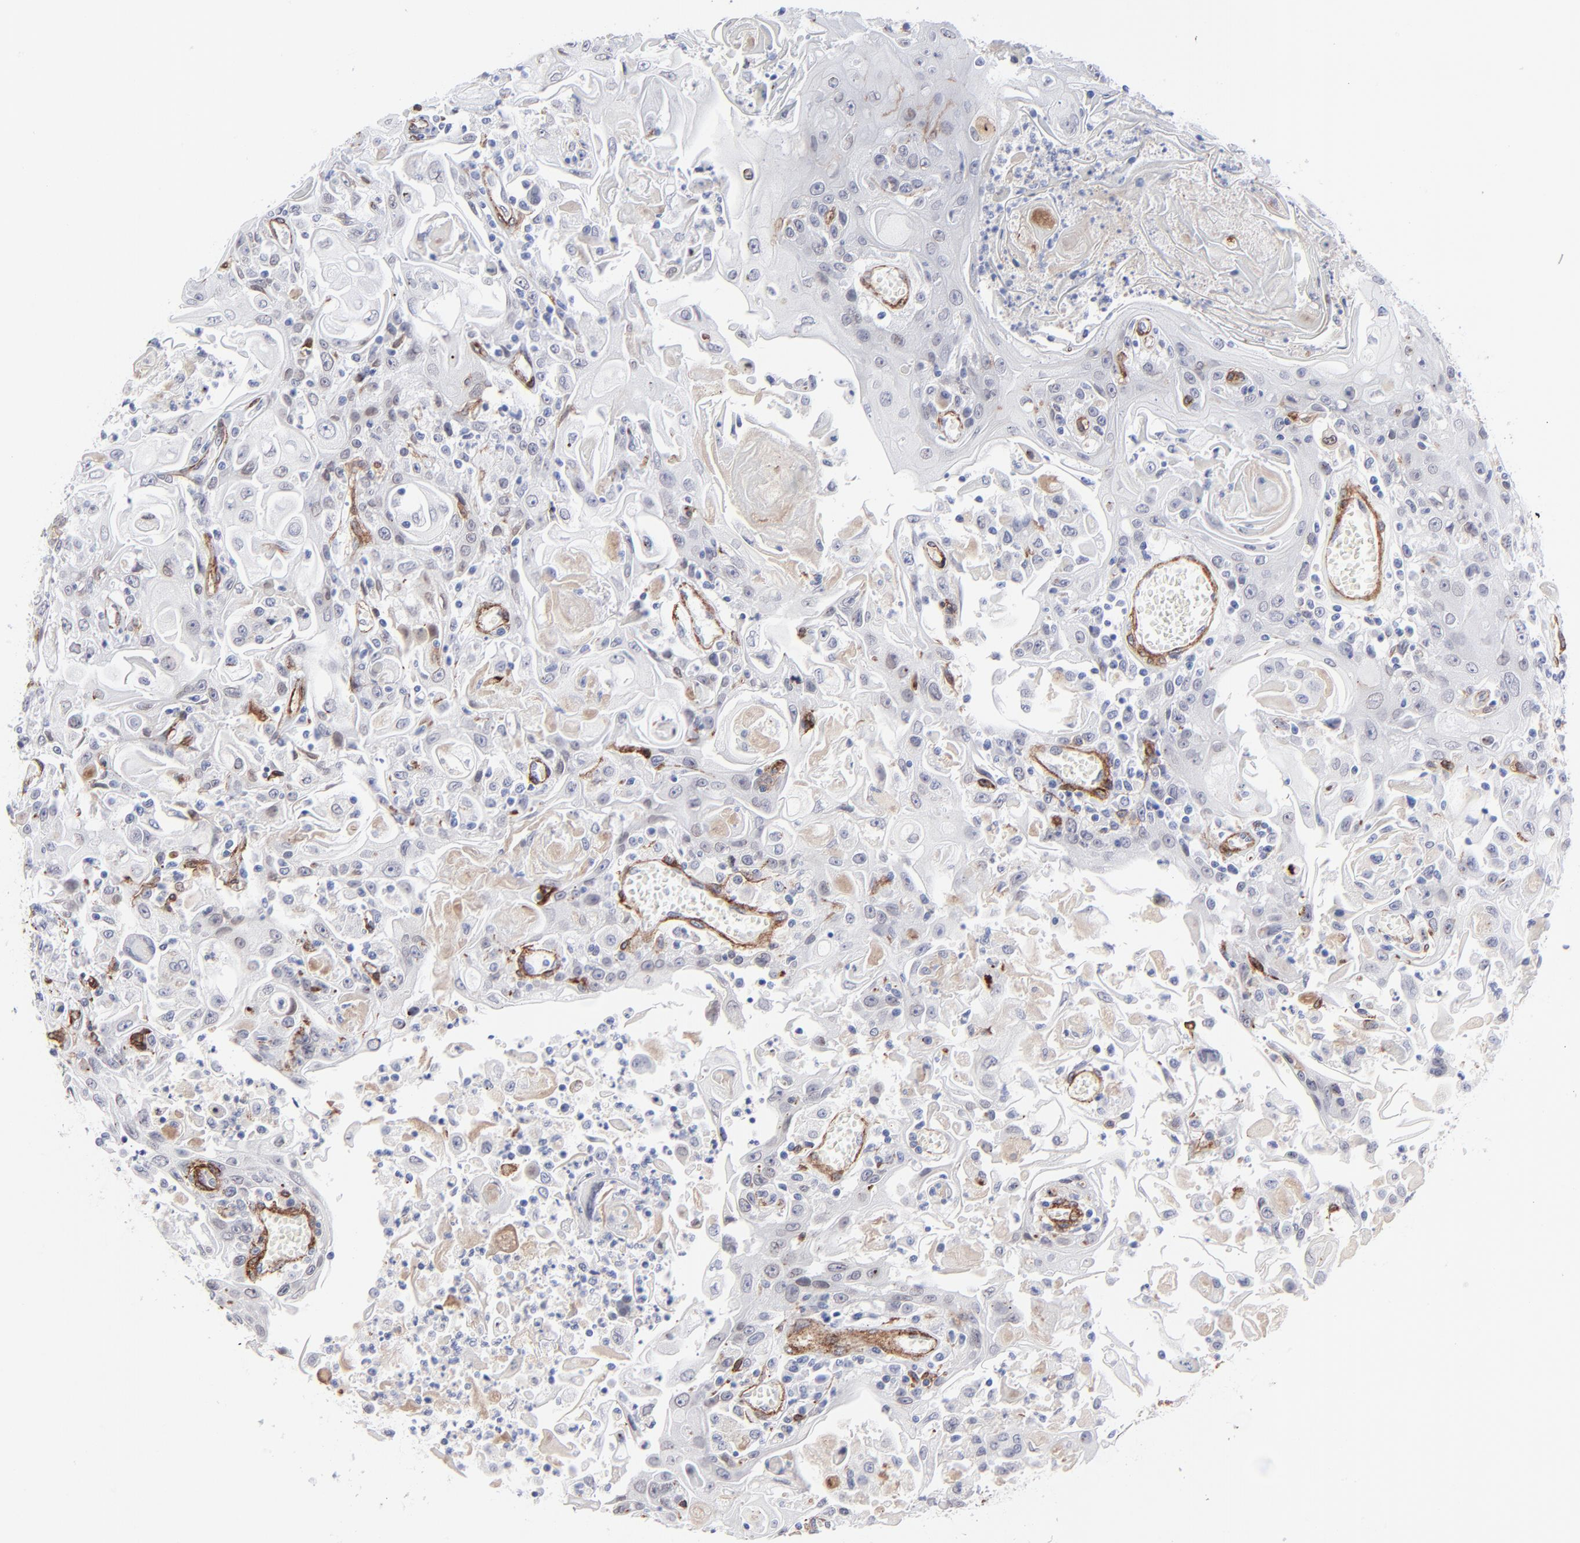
{"staining": {"intensity": "negative", "quantity": "none", "location": "none"}, "tissue": "head and neck cancer", "cell_type": "Tumor cells", "image_type": "cancer", "snomed": [{"axis": "morphology", "description": "Squamous cell carcinoma, NOS"}, {"axis": "topography", "description": "Oral tissue"}, {"axis": "topography", "description": "Head-Neck"}], "caption": "Tumor cells show no significant protein staining in squamous cell carcinoma (head and neck).", "gene": "PDGFRB", "patient": {"sex": "female", "age": 76}}